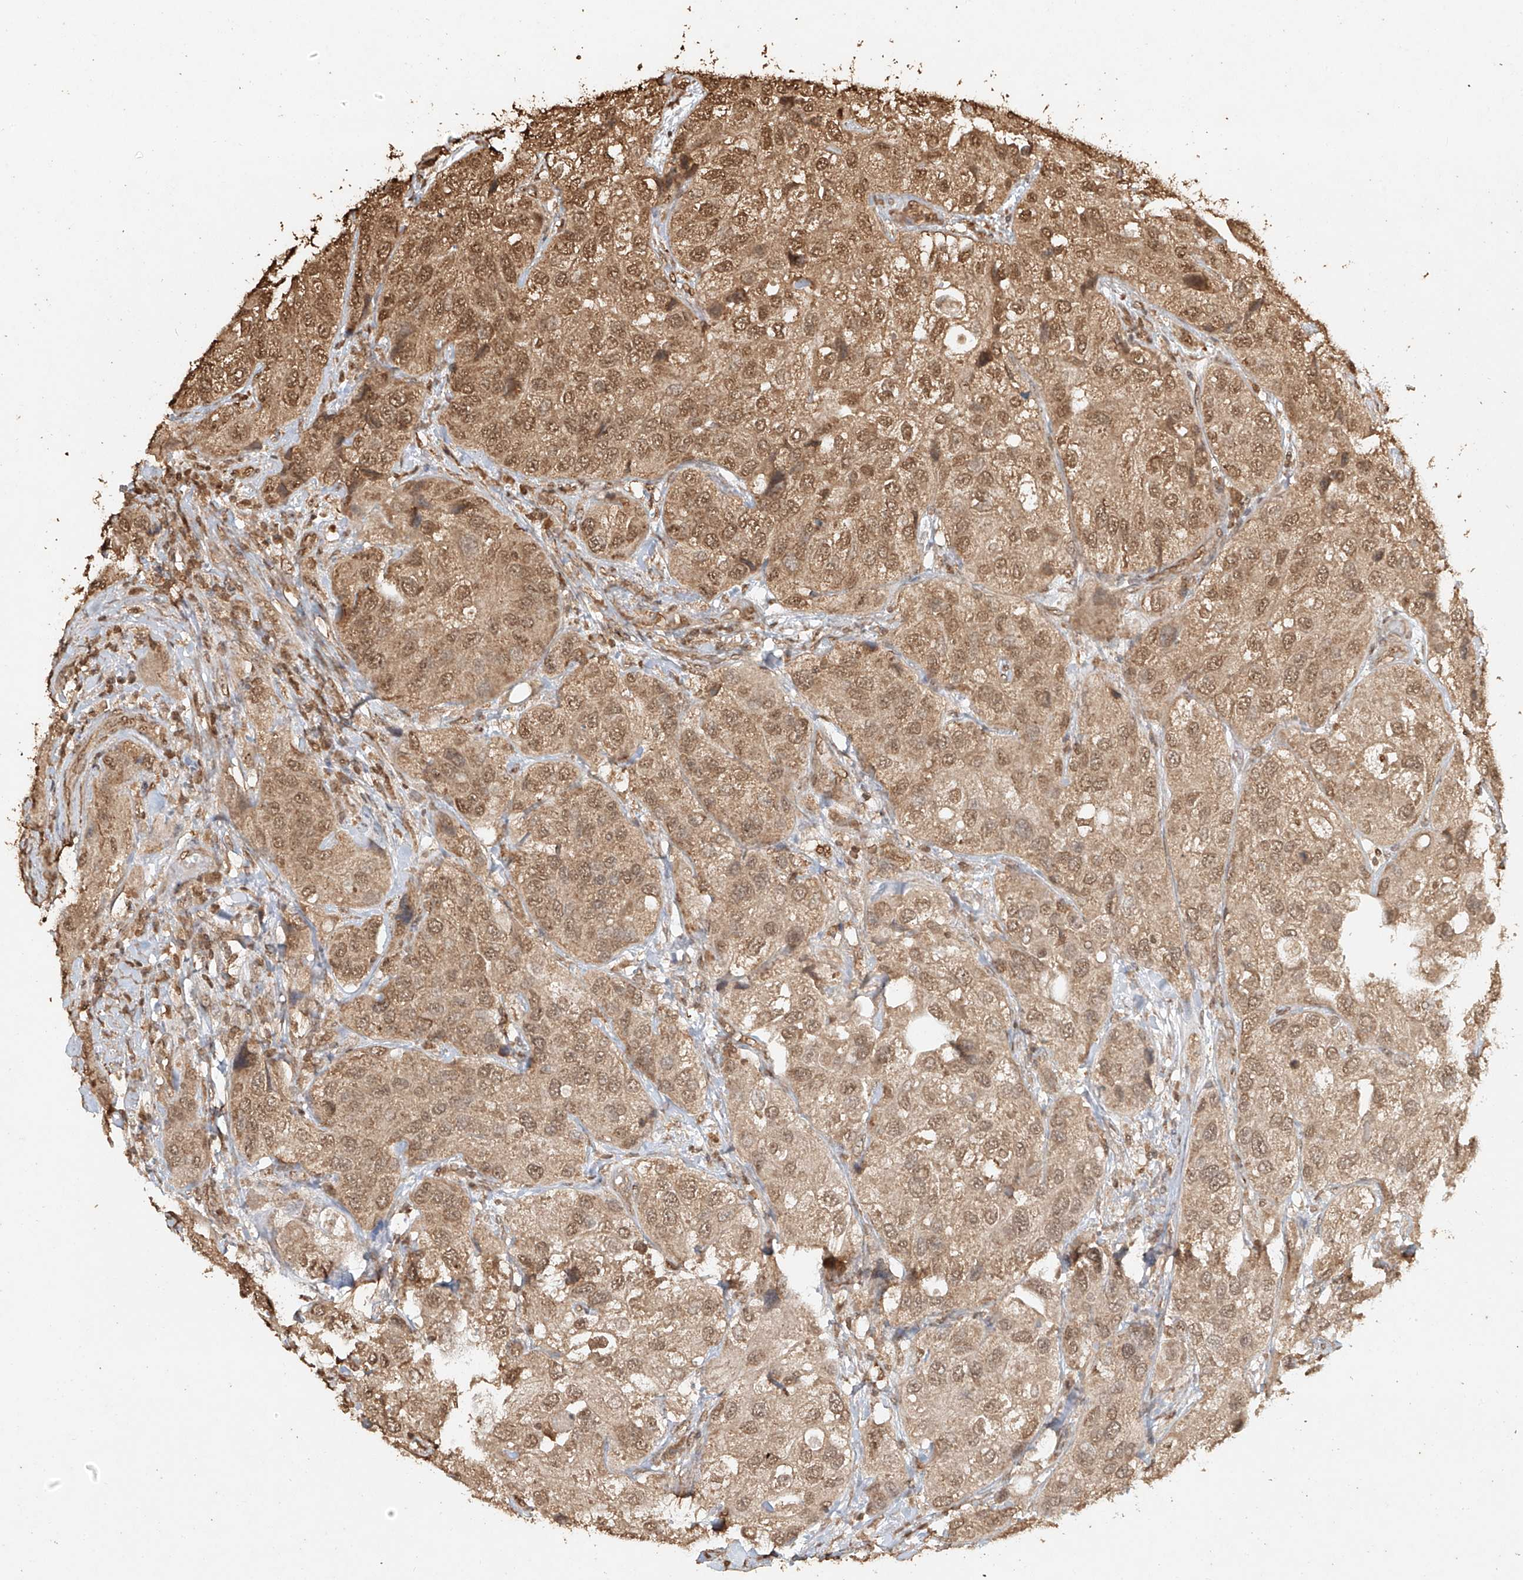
{"staining": {"intensity": "moderate", "quantity": ">75%", "location": "cytoplasmic/membranous,nuclear"}, "tissue": "urothelial cancer", "cell_type": "Tumor cells", "image_type": "cancer", "snomed": [{"axis": "morphology", "description": "Urothelial carcinoma, High grade"}, {"axis": "topography", "description": "Urinary bladder"}], "caption": "There is medium levels of moderate cytoplasmic/membranous and nuclear expression in tumor cells of urothelial carcinoma (high-grade), as demonstrated by immunohistochemical staining (brown color).", "gene": "TIGAR", "patient": {"sex": "female", "age": 64}}